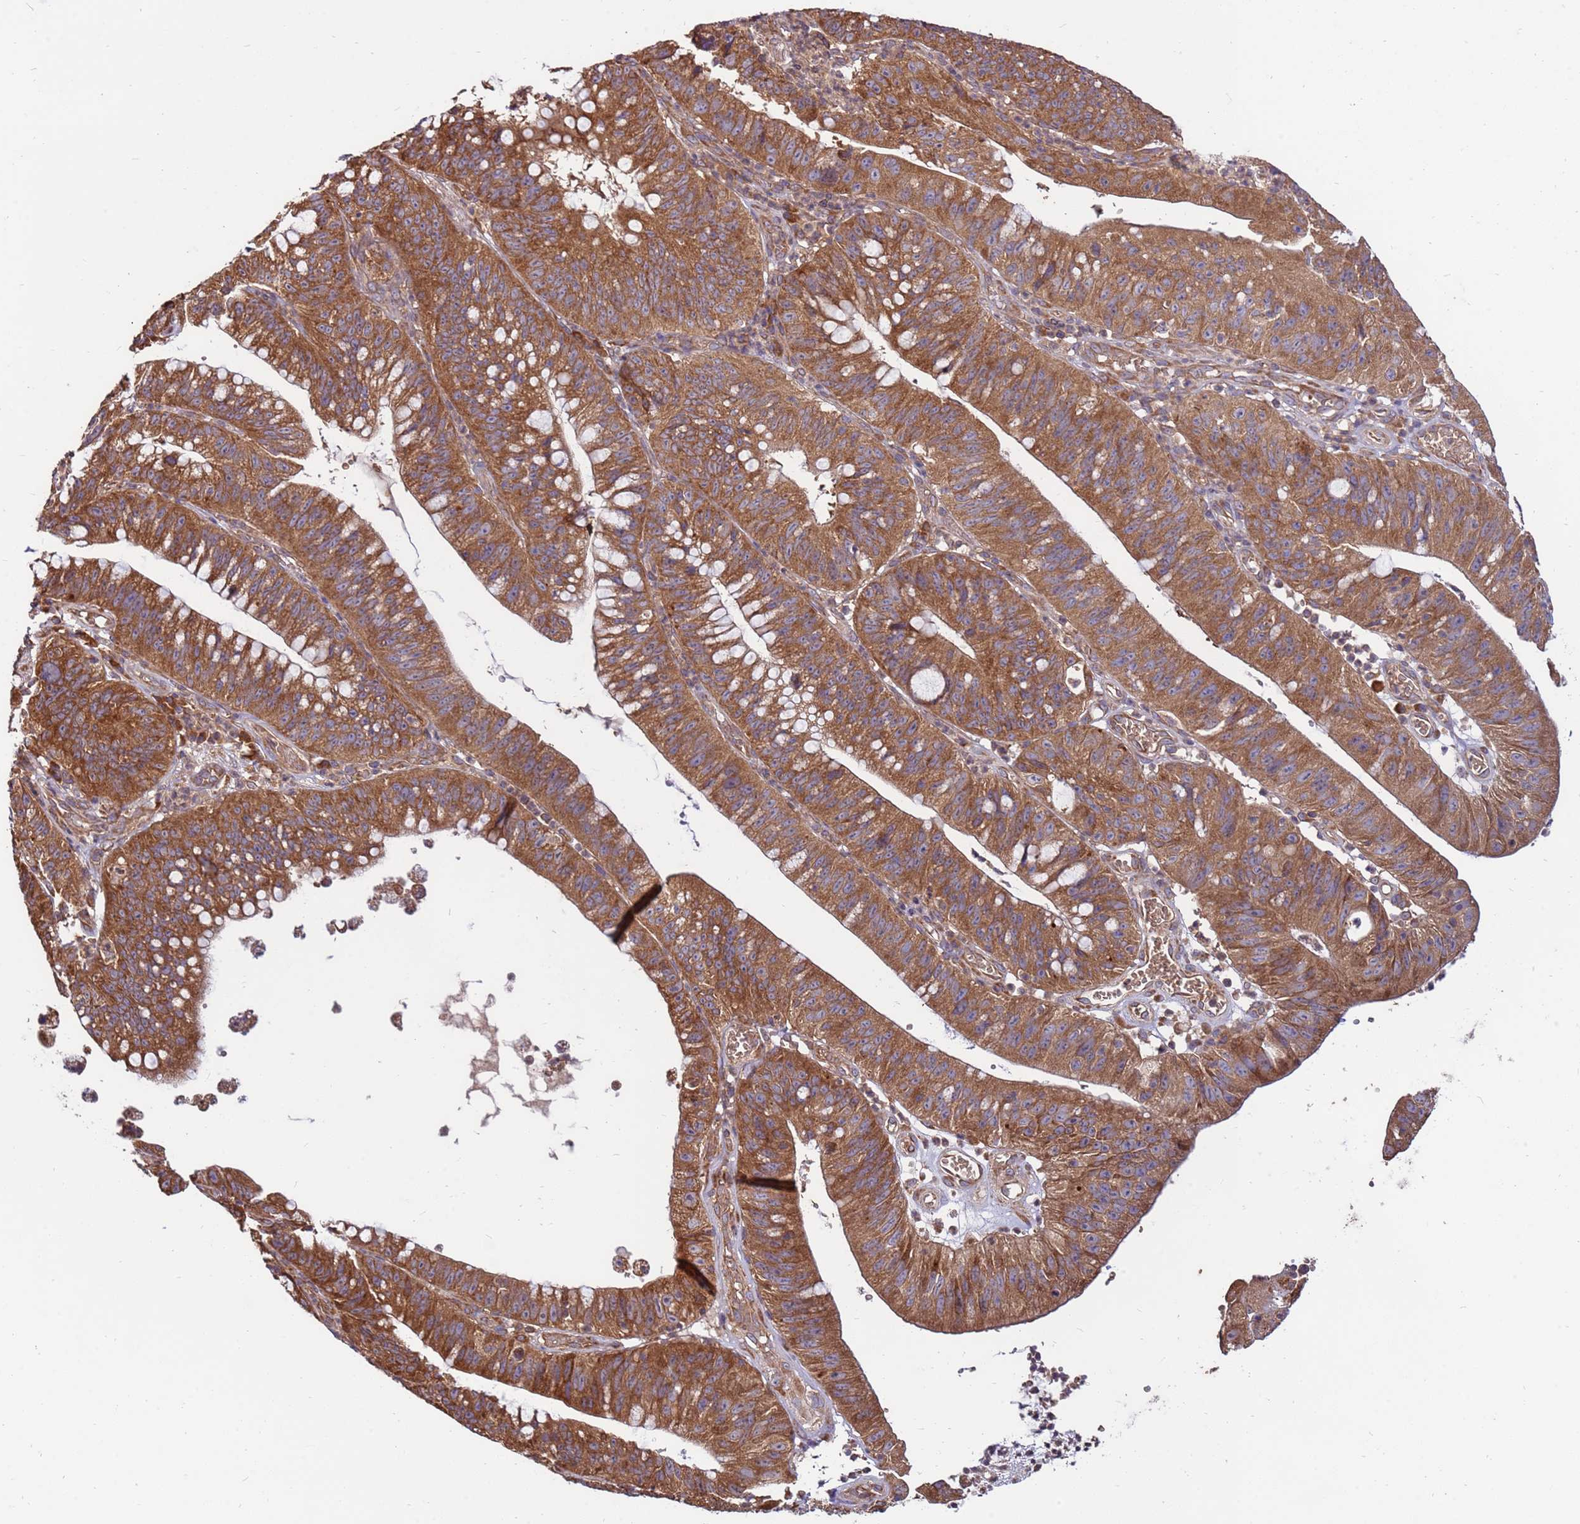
{"staining": {"intensity": "strong", "quantity": ">75%", "location": "cytoplasmic/membranous"}, "tissue": "stomach cancer", "cell_type": "Tumor cells", "image_type": "cancer", "snomed": [{"axis": "morphology", "description": "Adenocarcinoma, NOS"}, {"axis": "topography", "description": "Stomach"}], "caption": "Tumor cells reveal high levels of strong cytoplasmic/membranous staining in about >75% of cells in stomach adenocarcinoma.", "gene": "SLC44A5", "patient": {"sex": "male", "age": 59}}